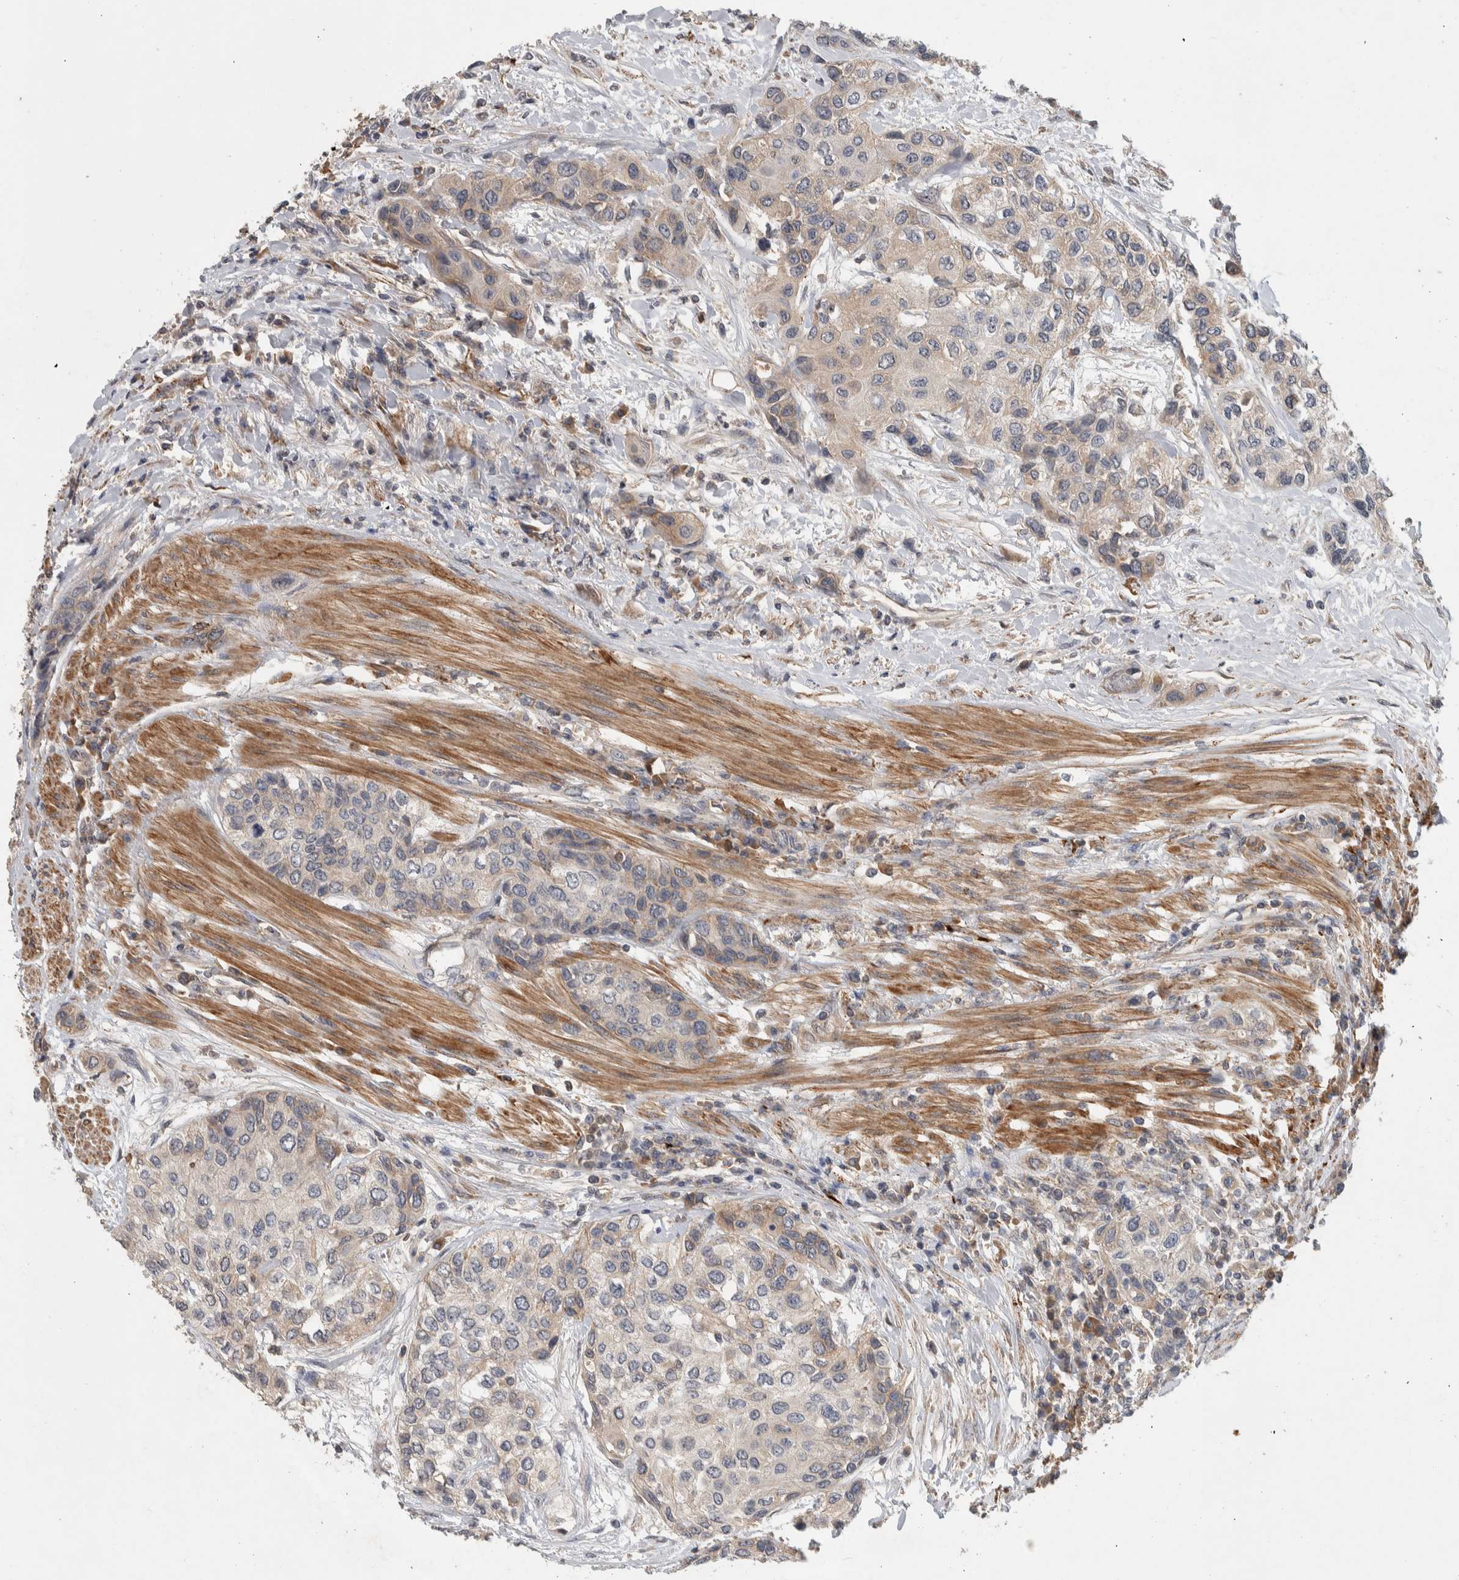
{"staining": {"intensity": "weak", "quantity": "<25%", "location": "cytoplasmic/membranous"}, "tissue": "urothelial cancer", "cell_type": "Tumor cells", "image_type": "cancer", "snomed": [{"axis": "morphology", "description": "Urothelial carcinoma, High grade"}, {"axis": "topography", "description": "Urinary bladder"}], "caption": "Immunohistochemical staining of human urothelial cancer exhibits no significant expression in tumor cells.", "gene": "CHRM3", "patient": {"sex": "female", "age": 56}}